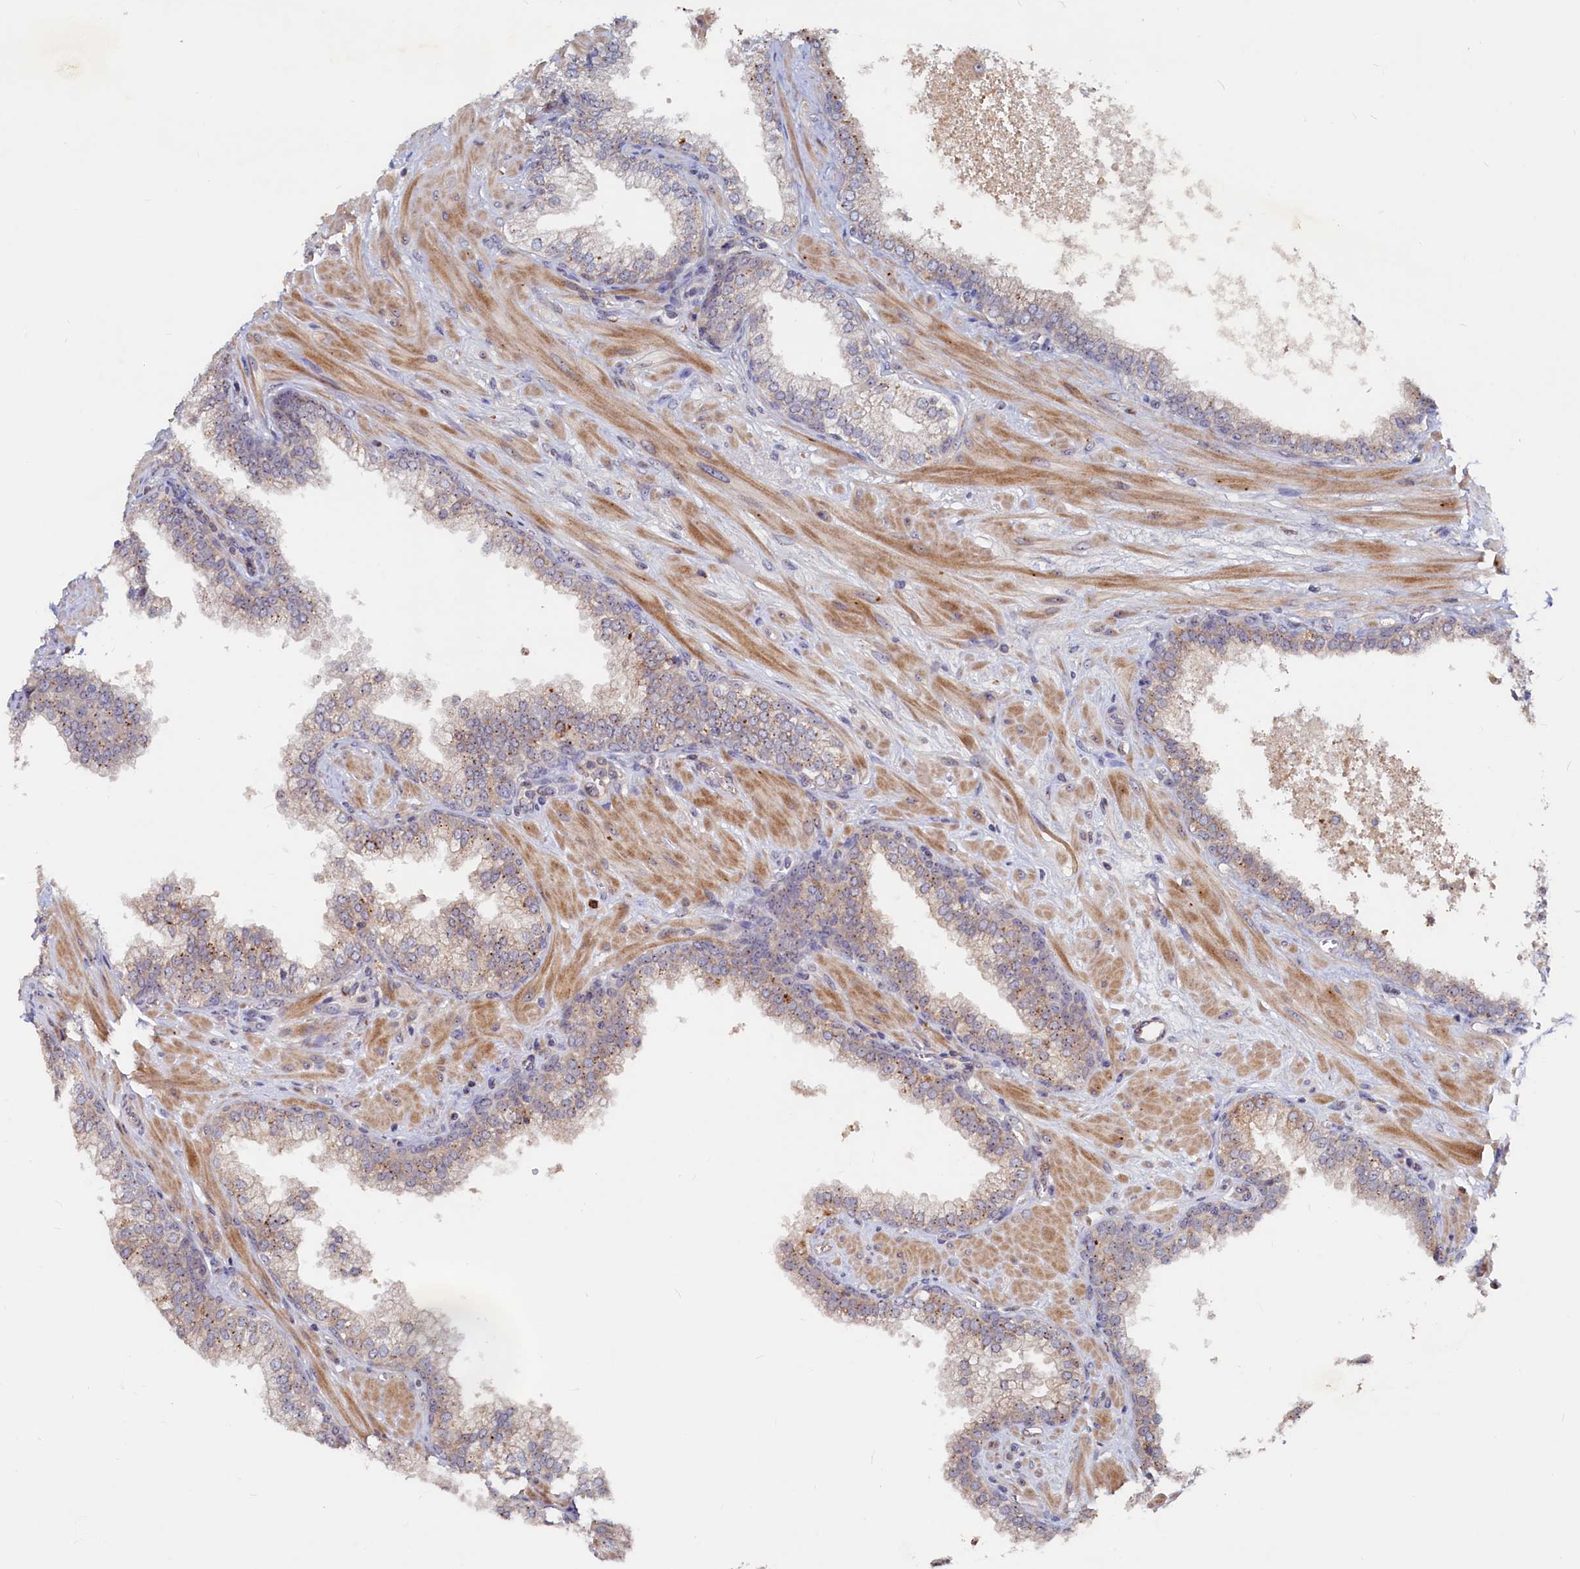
{"staining": {"intensity": "moderate", "quantity": "25%-75%", "location": "cytoplasmic/membranous"}, "tissue": "prostate", "cell_type": "Glandular cells", "image_type": "normal", "snomed": [{"axis": "morphology", "description": "Normal tissue, NOS"}, {"axis": "topography", "description": "Prostate"}], "caption": "Prostate was stained to show a protein in brown. There is medium levels of moderate cytoplasmic/membranous positivity in about 25%-75% of glandular cells. (IHC, brightfield microscopy, high magnification).", "gene": "RGS7BP", "patient": {"sex": "male", "age": 60}}